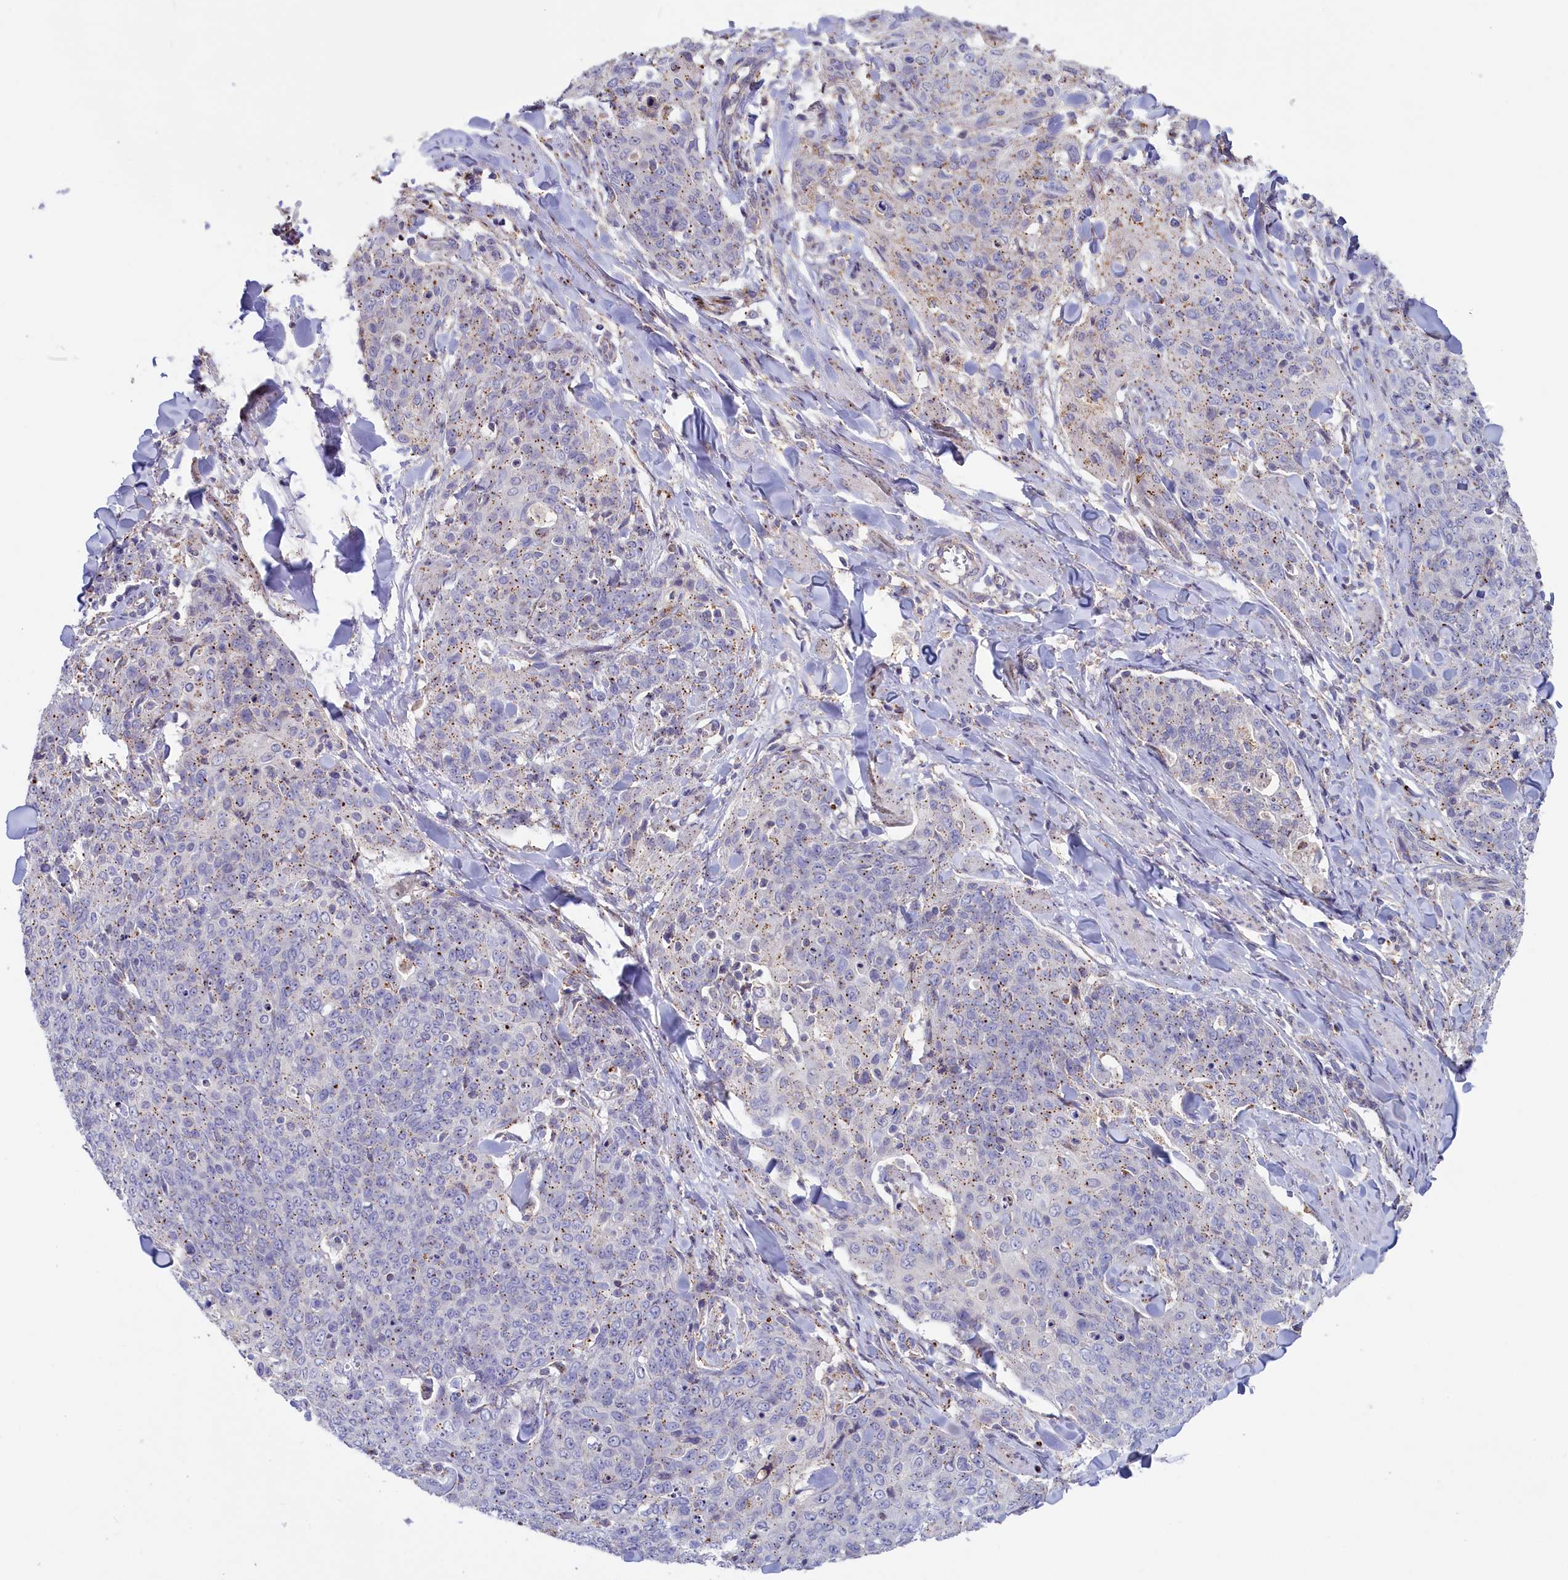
{"staining": {"intensity": "moderate", "quantity": "<25%", "location": "cytoplasmic/membranous"}, "tissue": "skin cancer", "cell_type": "Tumor cells", "image_type": "cancer", "snomed": [{"axis": "morphology", "description": "Squamous cell carcinoma, NOS"}, {"axis": "topography", "description": "Skin"}, {"axis": "topography", "description": "Vulva"}], "caption": "High-power microscopy captured an immunohistochemistry (IHC) photomicrograph of squamous cell carcinoma (skin), revealing moderate cytoplasmic/membranous positivity in about <25% of tumor cells. The protein is stained brown, and the nuclei are stained in blue (DAB IHC with brightfield microscopy, high magnification).", "gene": "HYKK", "patient": {"sex": "female", "age": 85}}